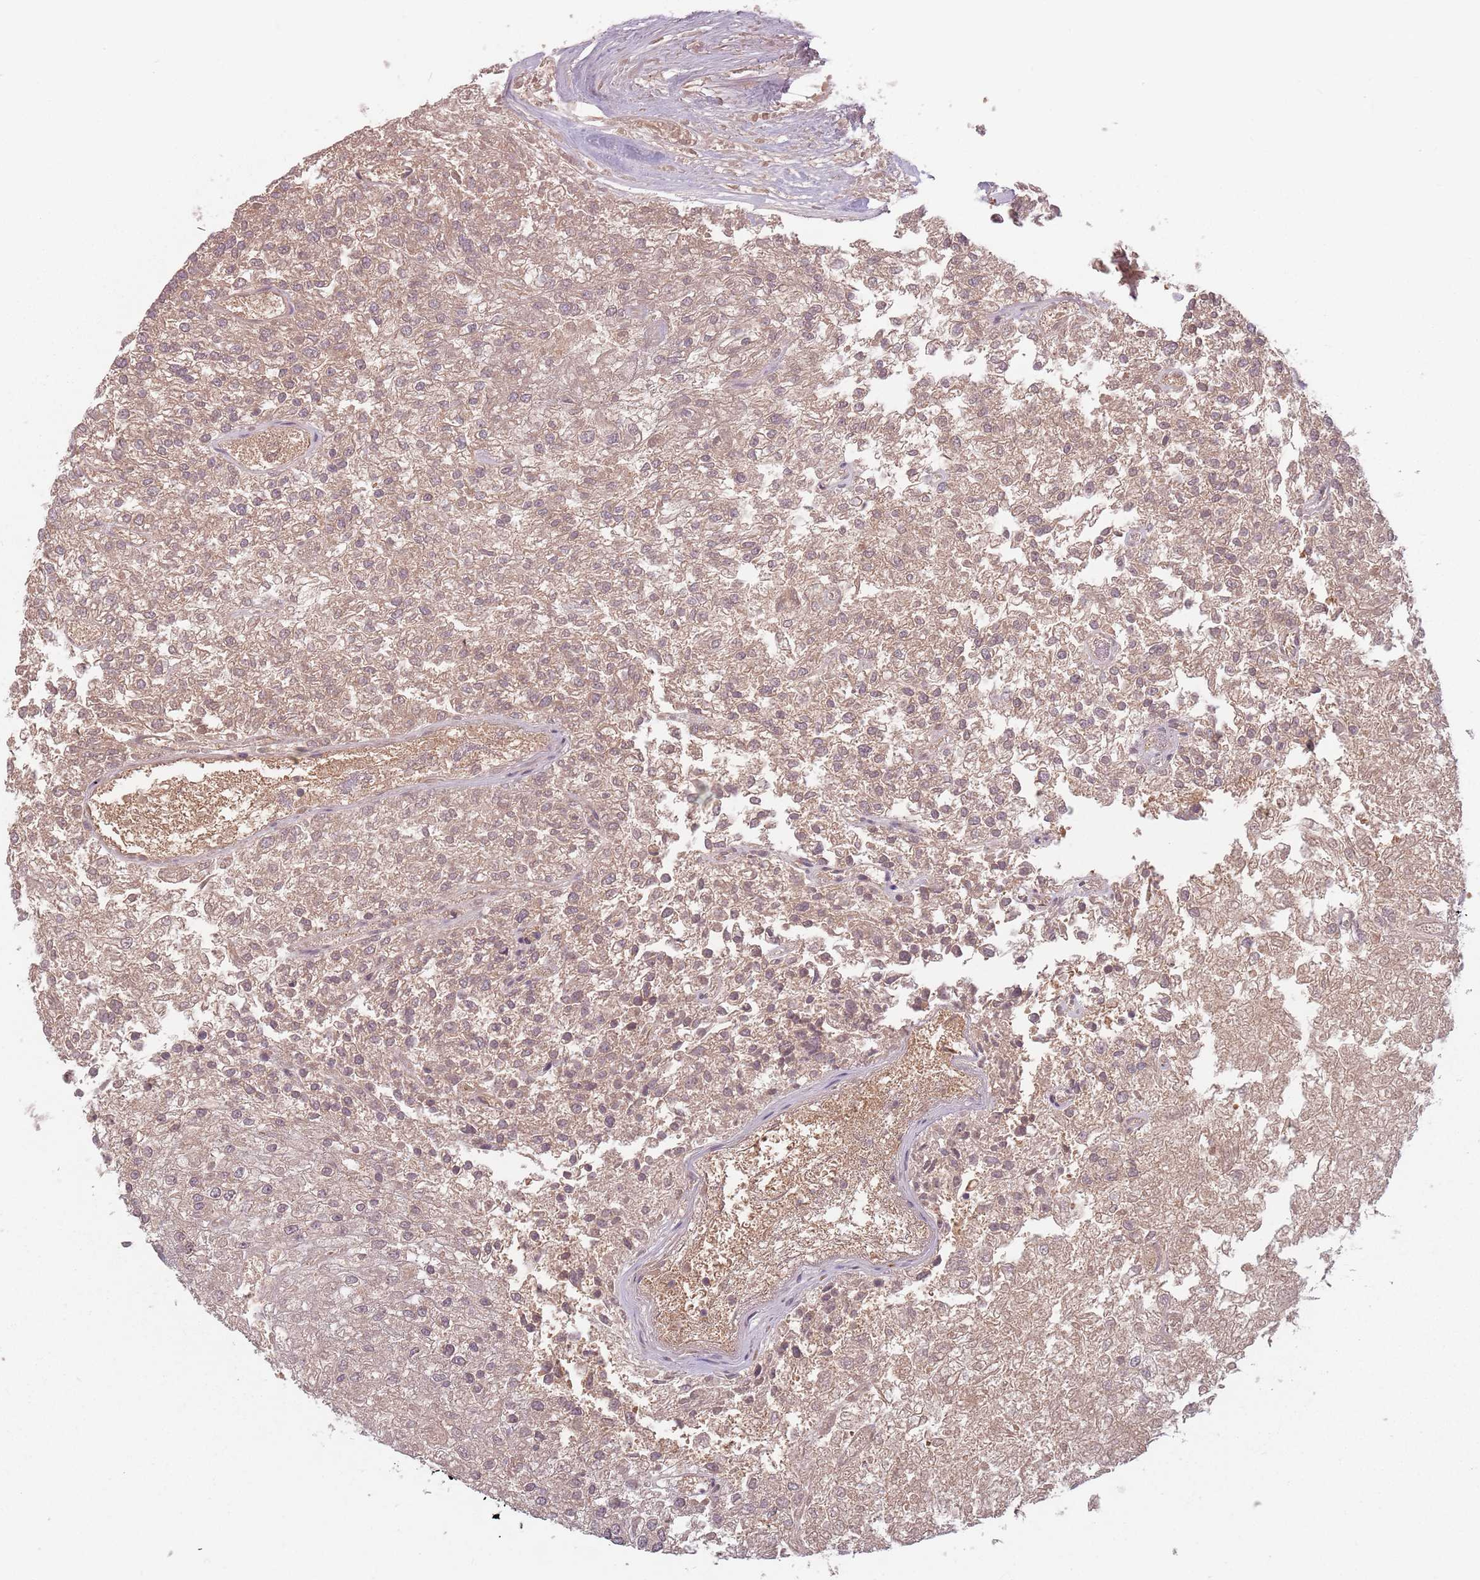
{"staining": {"intensity": "weak", "quantity": "25%-75%", "location": "cytoplasmic/membranous"}, "tissue": "renal cancer", "cell_type": "Tumor cells", "image_type": "cancer", "snomed": [{"axis": "morphology", "description": "Adenocarcinoma, NOS"}, {"axis": "topography", "description": "Kidney"}], "caption": "Tumor cells exhibit low levels of weak cytoplasmic/membranous expression in approximately 25%-75% of cells in human renal cancer.", "gene": "GPR180", "patient": {"sex": "female", "age": 54}}